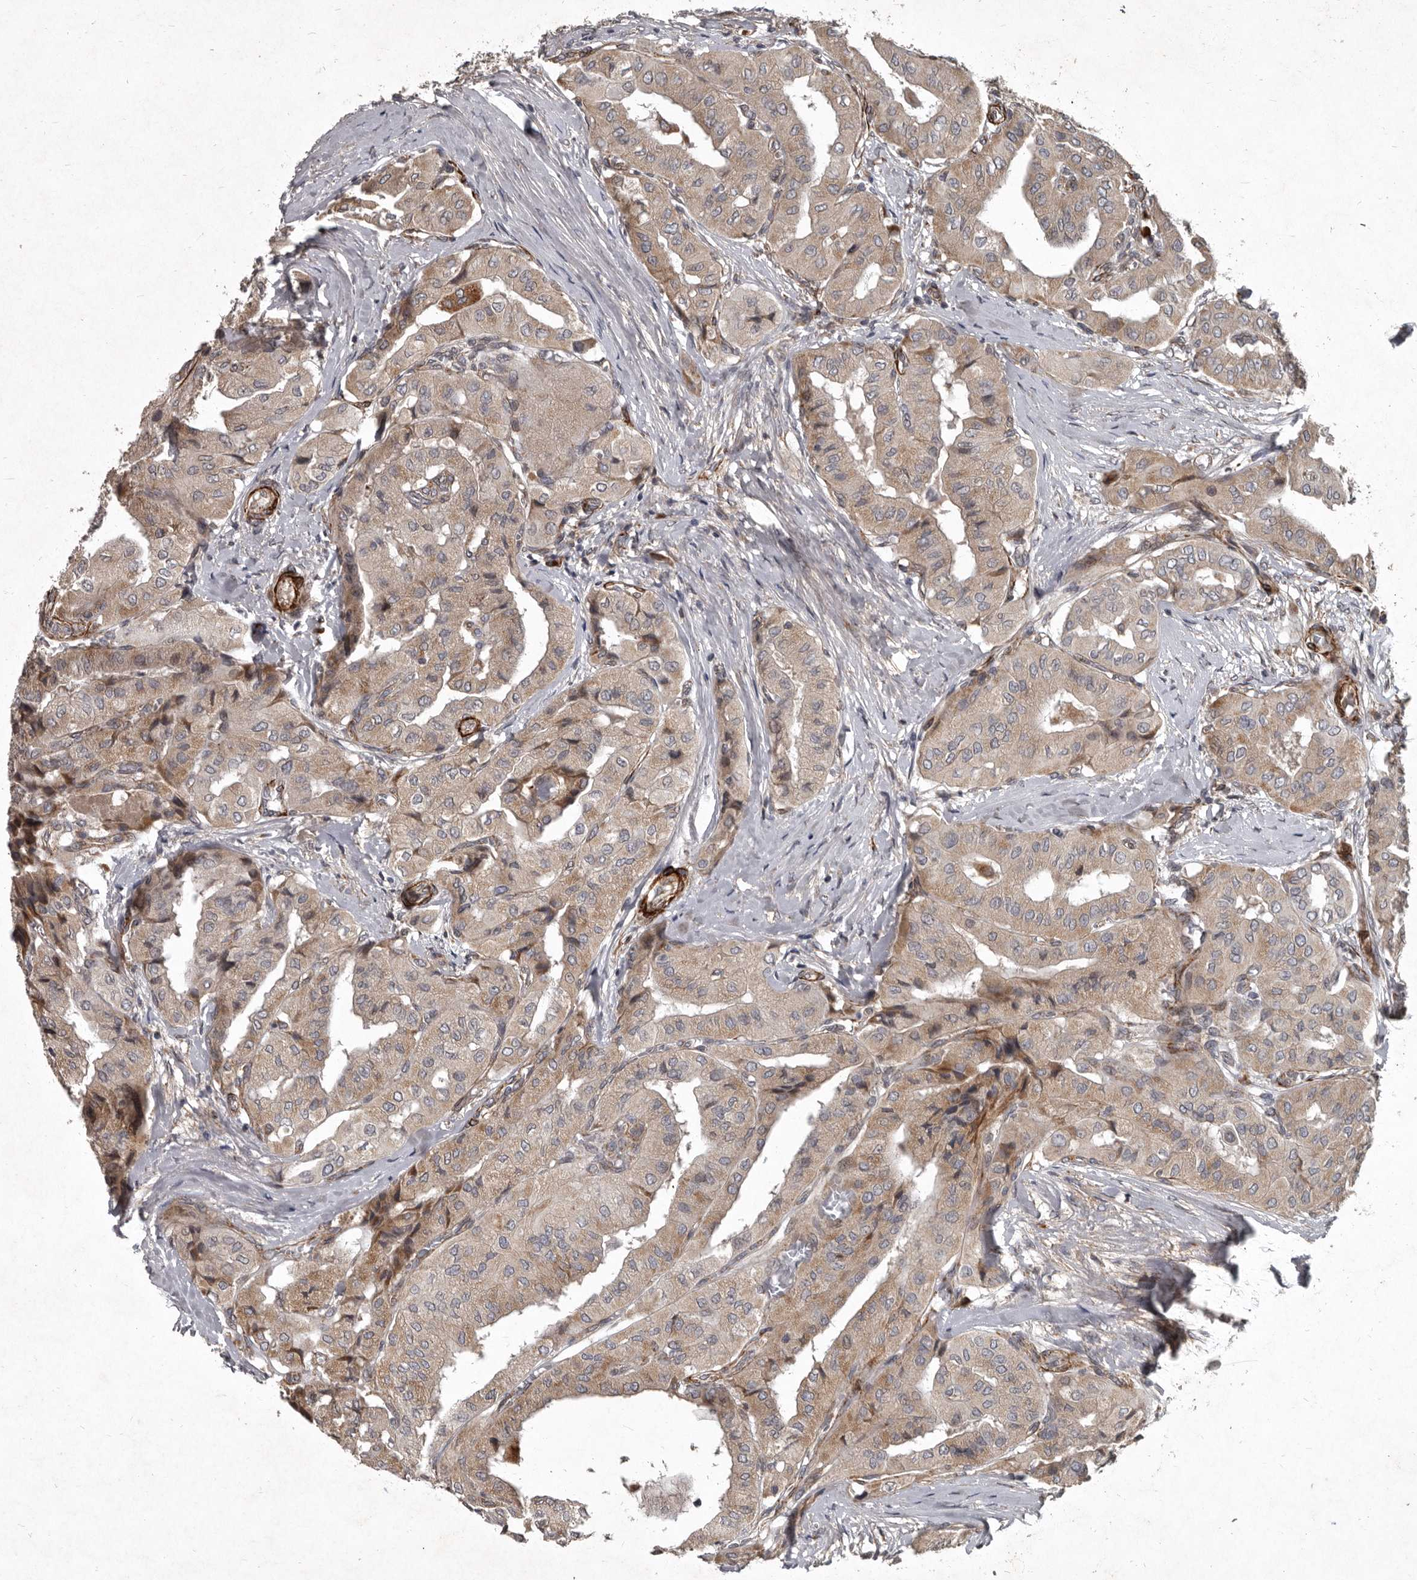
{"staining": {"intensity": "weak", "quantity": ">75%", "location": "cytoplasmic/membranous"}, "tissue": "thyroid cancer", "cell_type": "Tumor cells", "image_type": "cancer", "snomed": [{"axis": "morphology", "description": "Papillary adenocarcinoma, NOS"}, {"axis": "topography", "description": "Thyroid gland"}], "caption": "Immunohistochemical staining of human thyroid papillary adenocarcinoma exhibits low levels of weak cytoplasmic/membranous protein expression in approximately >75% of tumor cells. (DAB IHC with brightfield microscopy, high magnification).", "gene": "MRPS15", "patient": {"sex": "female", "age": 59}}